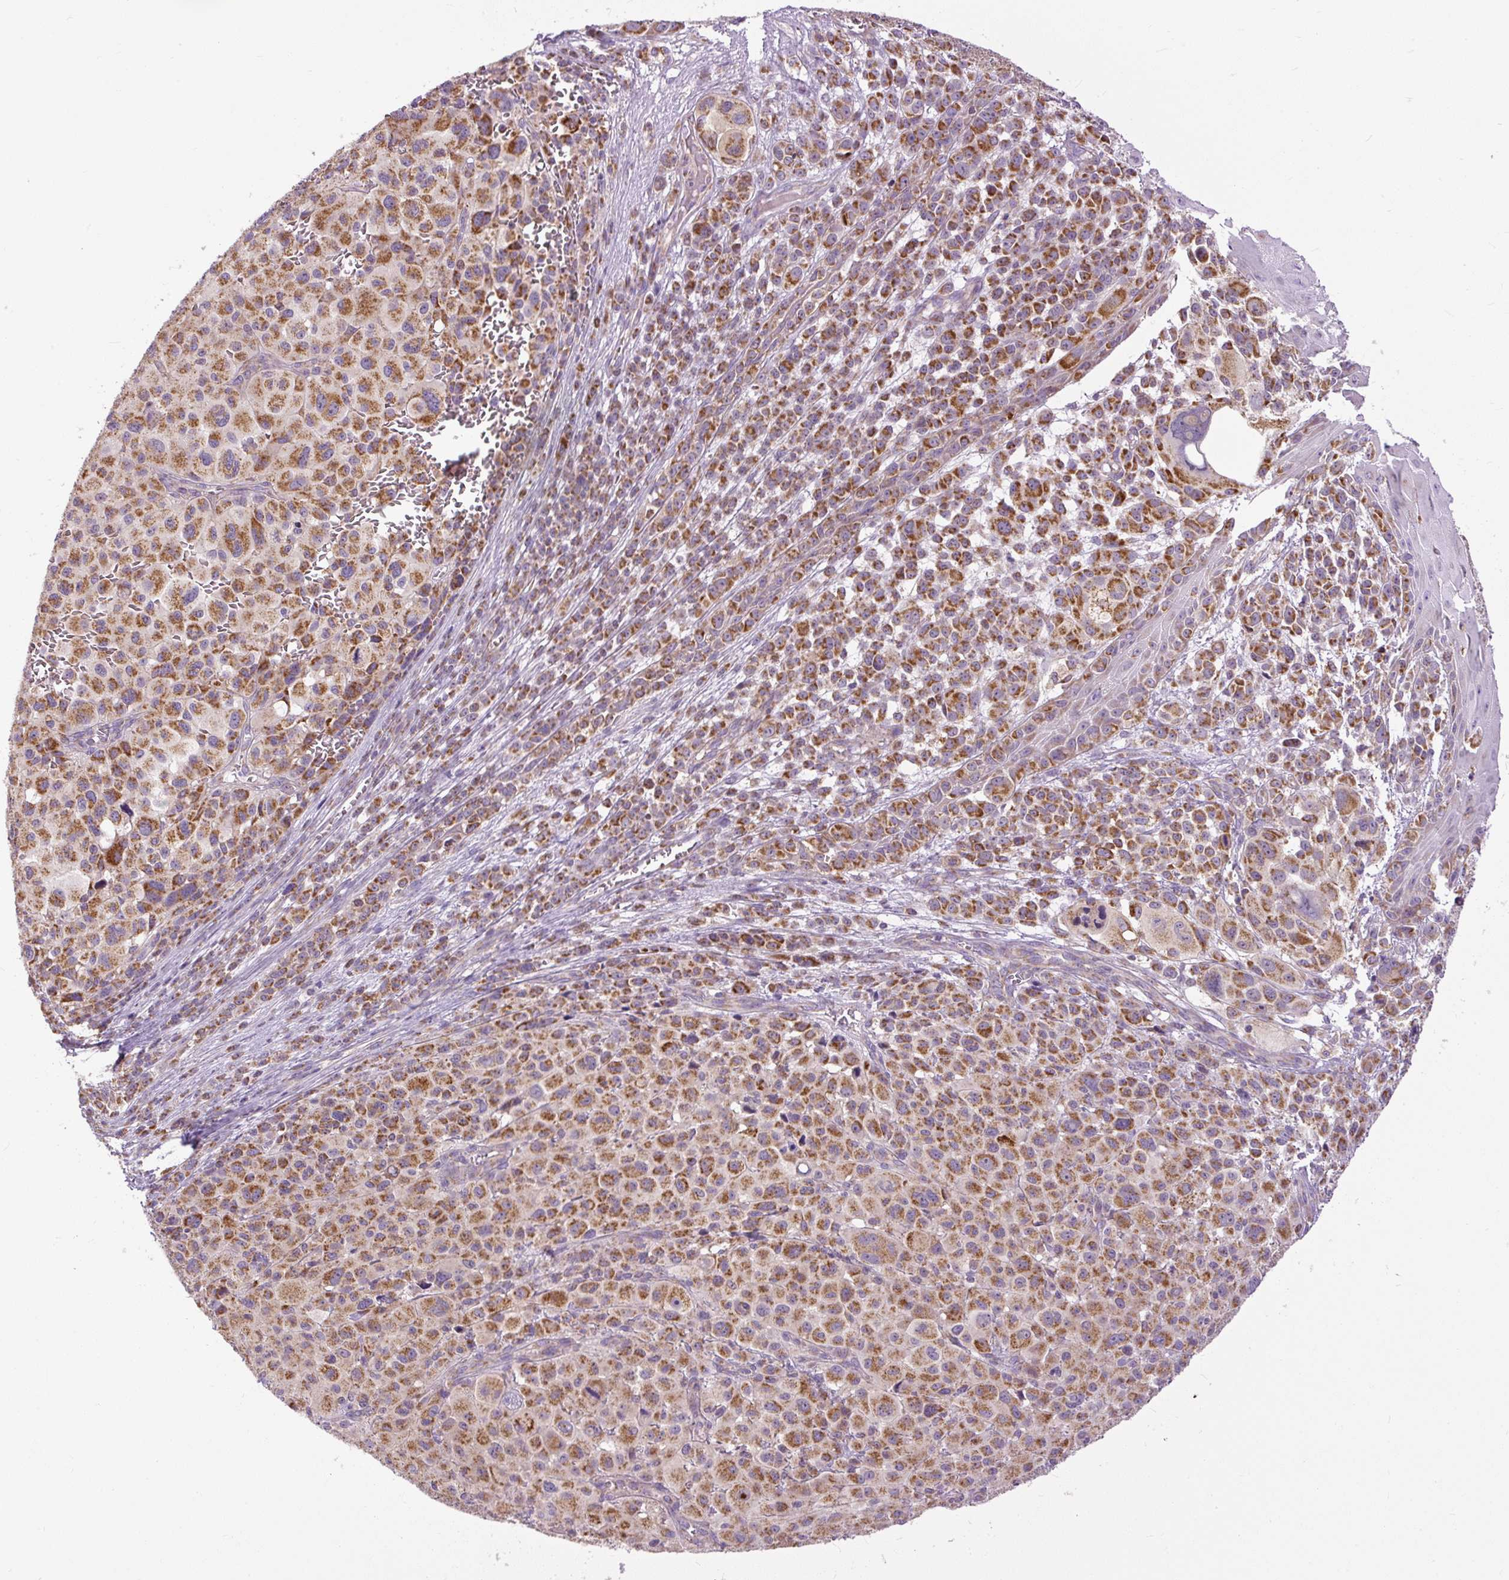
{"staining": {"intensity": "moderate", "quantity": ">75%", "location": "cytoplasmic/membranous"}, "tissue": "melanoma", "cell_type": "Tumor cells", "image_type": "cancer", "snomed": [{"axis": "morphology", "description": "Malignant melanoma, NOS"}, {"axis": "topography", "description": "Skin"}], "caption": "A high-resolution micrograph shows immunohistochemistry (IHC) staining of malignant melanoma, which displays moderate cytoplasmic/membranous positivity in approximately >75% of tumor cells.", "gene": "TM2D3", "patient": {"sex": "female", "age": 74}}